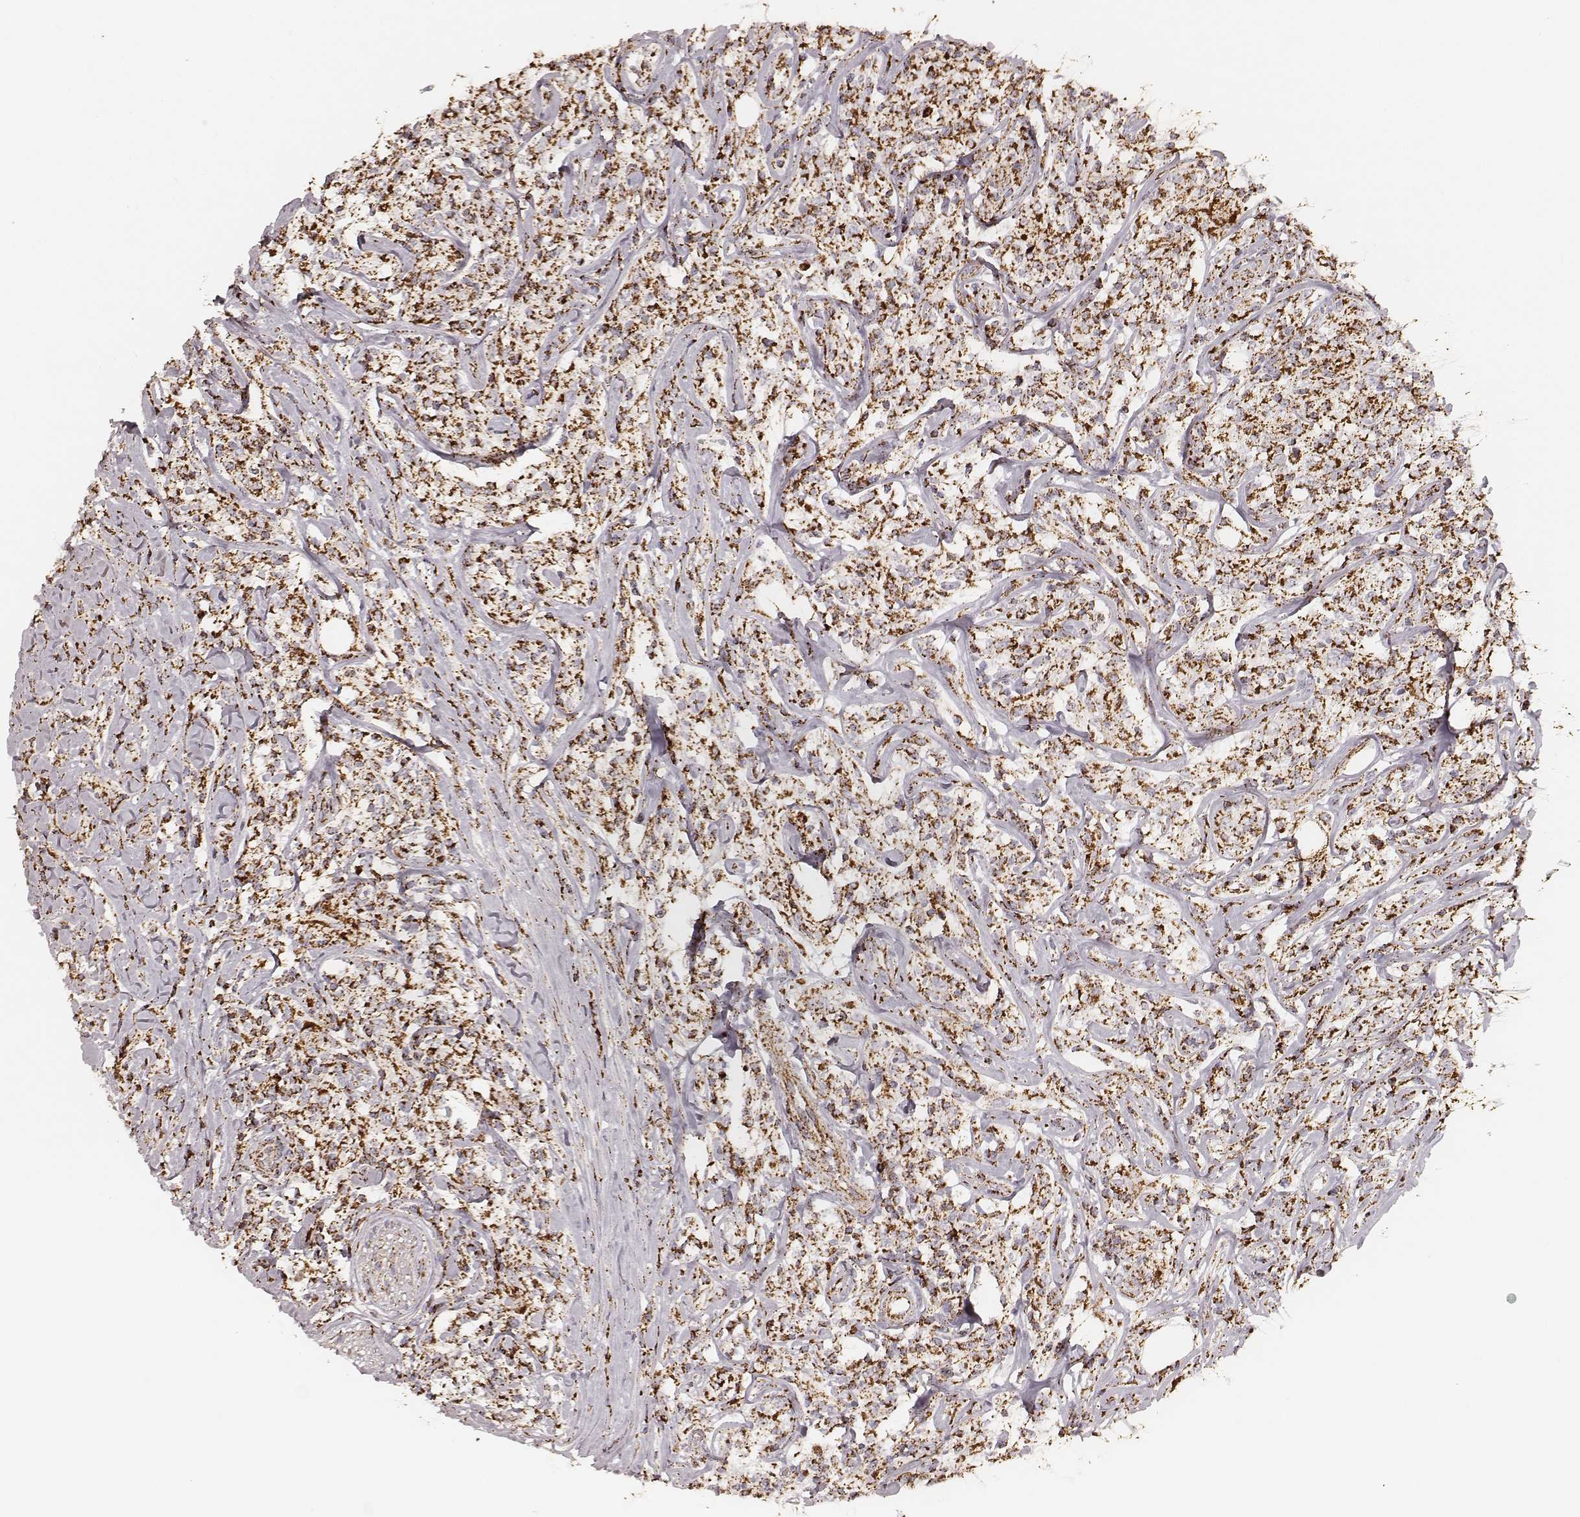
{"staining": {"intensity": "strong", "quantity": ">75%", "location": "cytoplasmic/membranous"}, "tissue": "lymphoma", "cell_type": "Tumor cells", "image_type": "cancer", "snomed": [{"axis": "morphology", "description": "Malignant lymphoma, non-Hodgkin's type, High grade"}, {"axis": "topography", "description": "Lymph node"}], "caption": "Human malignant lymphoma, non-Hodgkin's type (high-grade) stained for a protein (brown) shows strong cytoplasmic/membranous positive expression in about >75% of tumor cells.", "gene": "CS", "patient": {"sex": "female", "age": 84}}